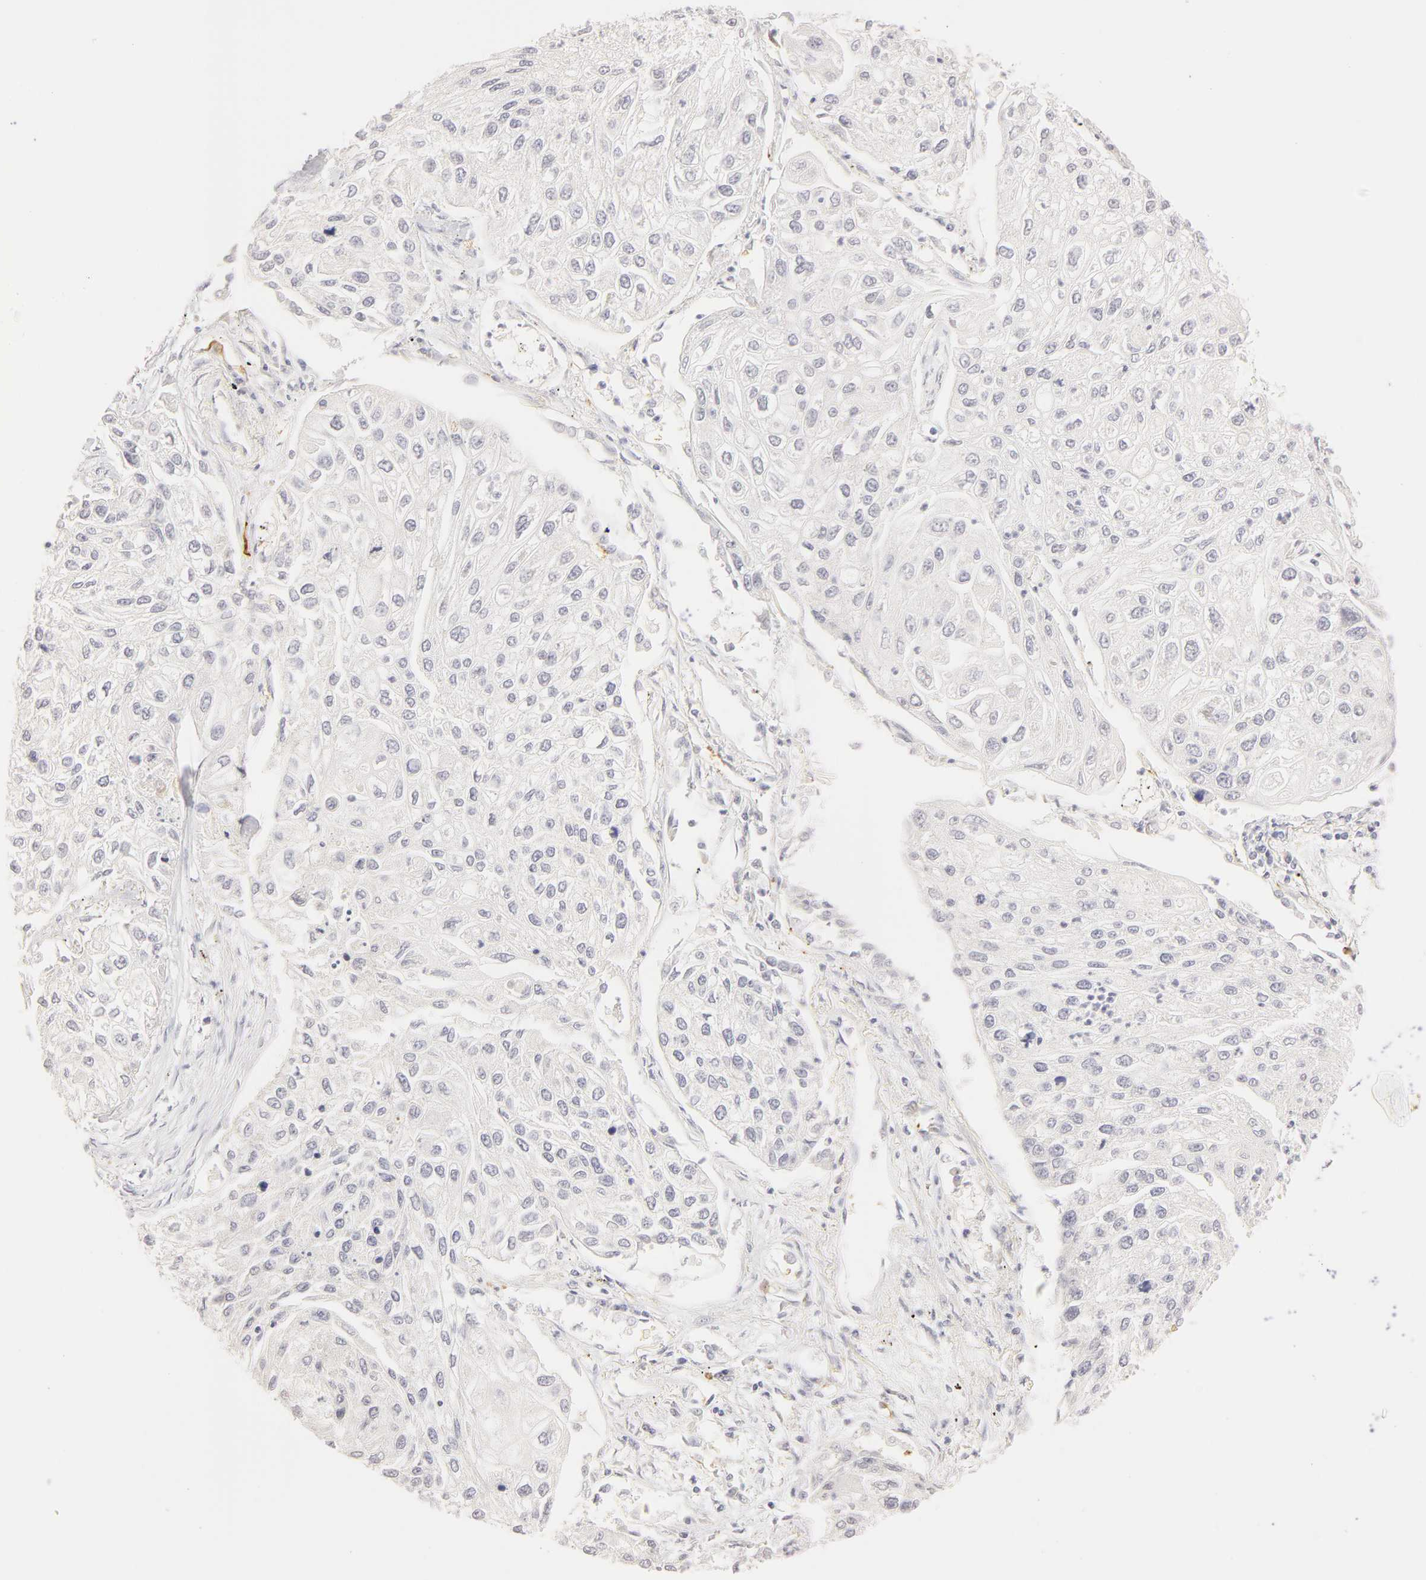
{"staining": {"intensity": "negative", "quantity": "none", "location": "none"}, "tissue": "lung cancer", "cell_type": "Tumor cells", "image_type": "cancer", "snomed": [{"axis": "morphology", "description": "Squamous cell carcinoma, NOS"}, {"axis": "topography", "description": "Lung"}], "caption": "IHC photomicrograph of neoplastic tissue: lung cancer stained with DAB (3,3'-diaminobenzidine) demonstrates no significant protein positivity in tumor cells.", "gene": "CA2", "patient": {"sex": "male", "age": 75}}